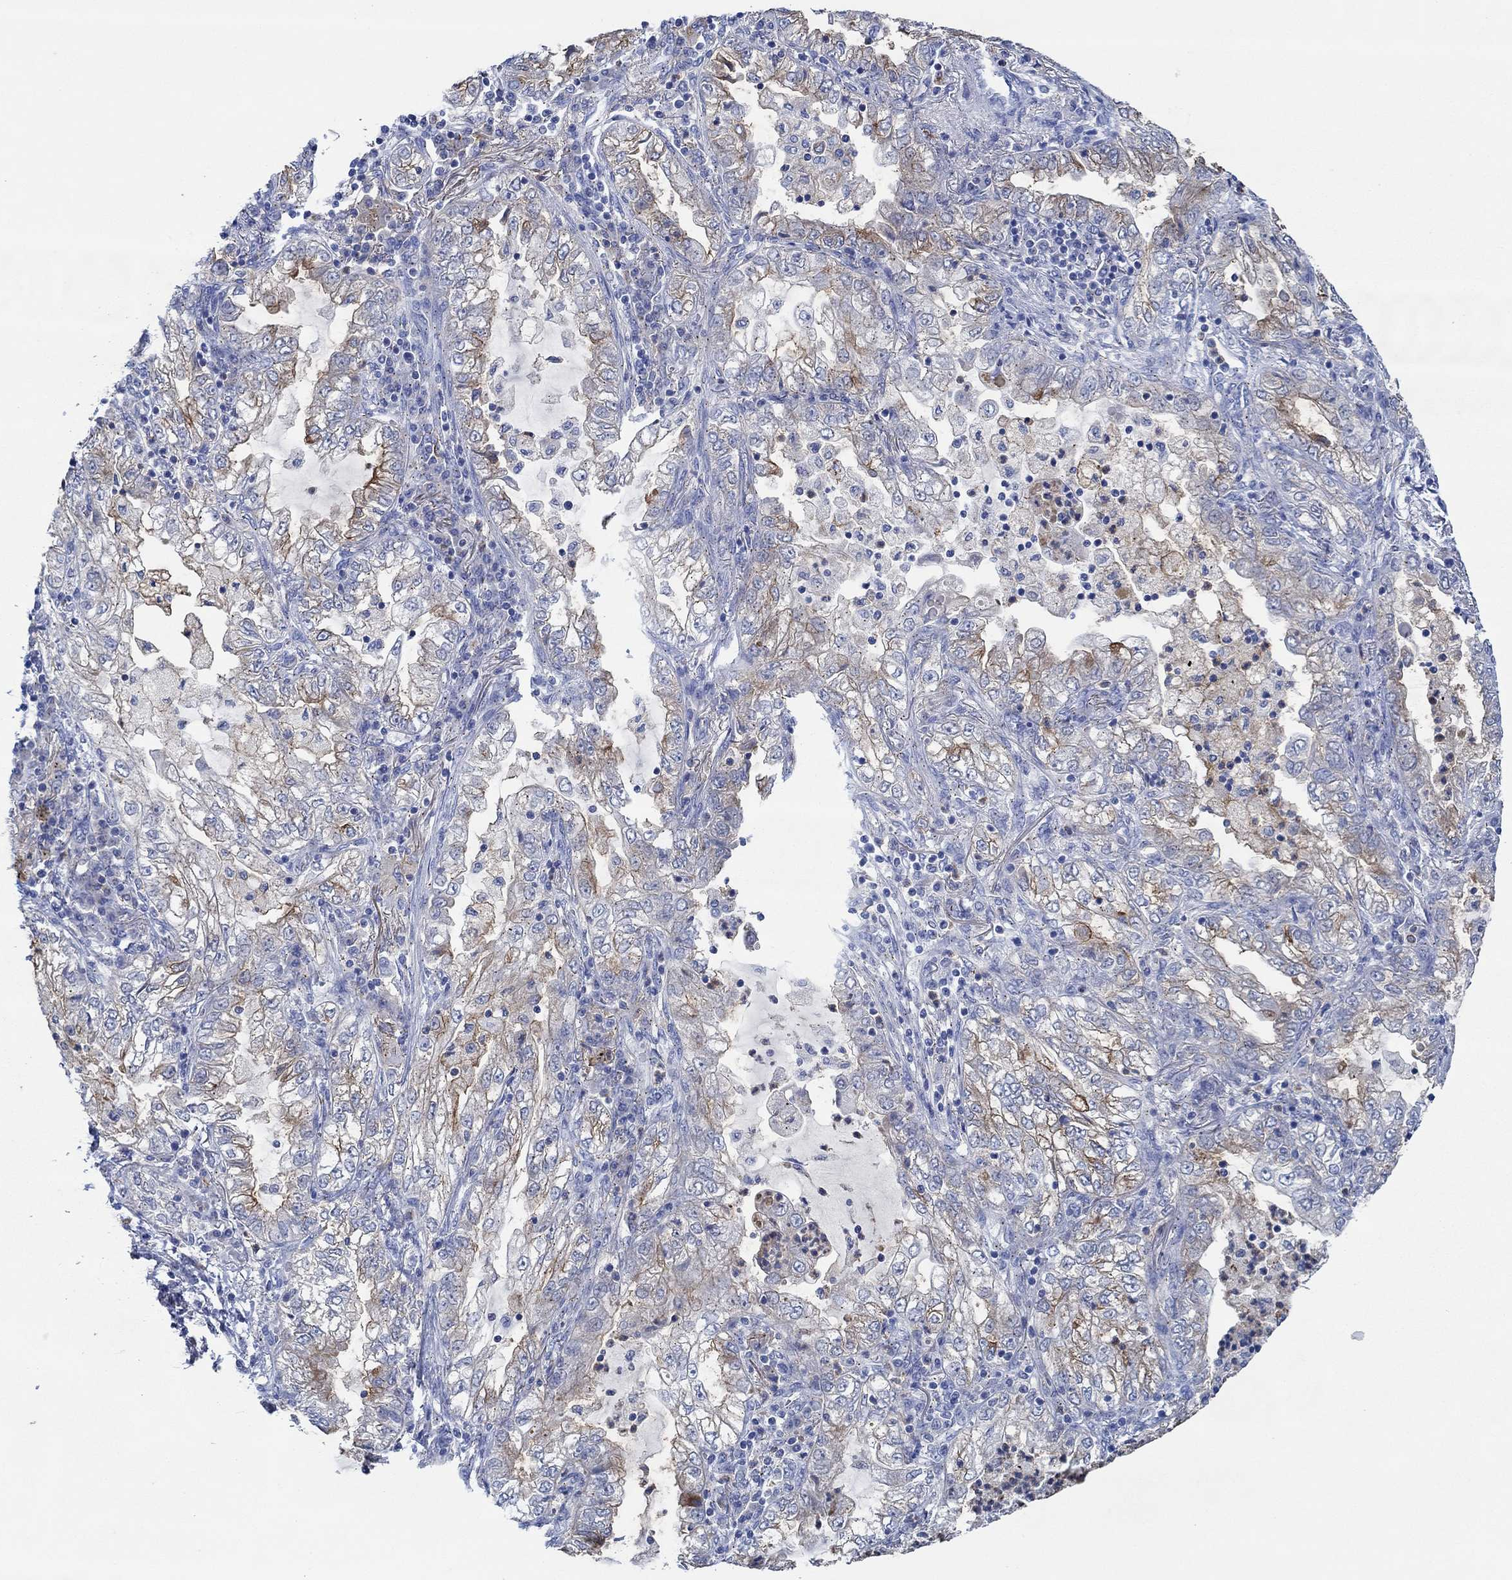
{"staining": {"intensity": "moderate", "quantity": "25%-75%", "location": "cytoplasmic/membranous"}, "tissue": "lung cancer", "cell_type": "Tumor cells", "image_type": "cancer", "snomed": [{"axis": "morphology", "description": "Adenocarcinoma, NOS"}, {"axis": "topography", "description": "Lung"}], "caption": "The immunohistochemical stain highlights moderate cytoplasmic/membranous staining in tumor cells of lung cancer (adenocarcinoma) tissue.", "gene": "CPM", "patient": {"sex": "female", "age": 73}}